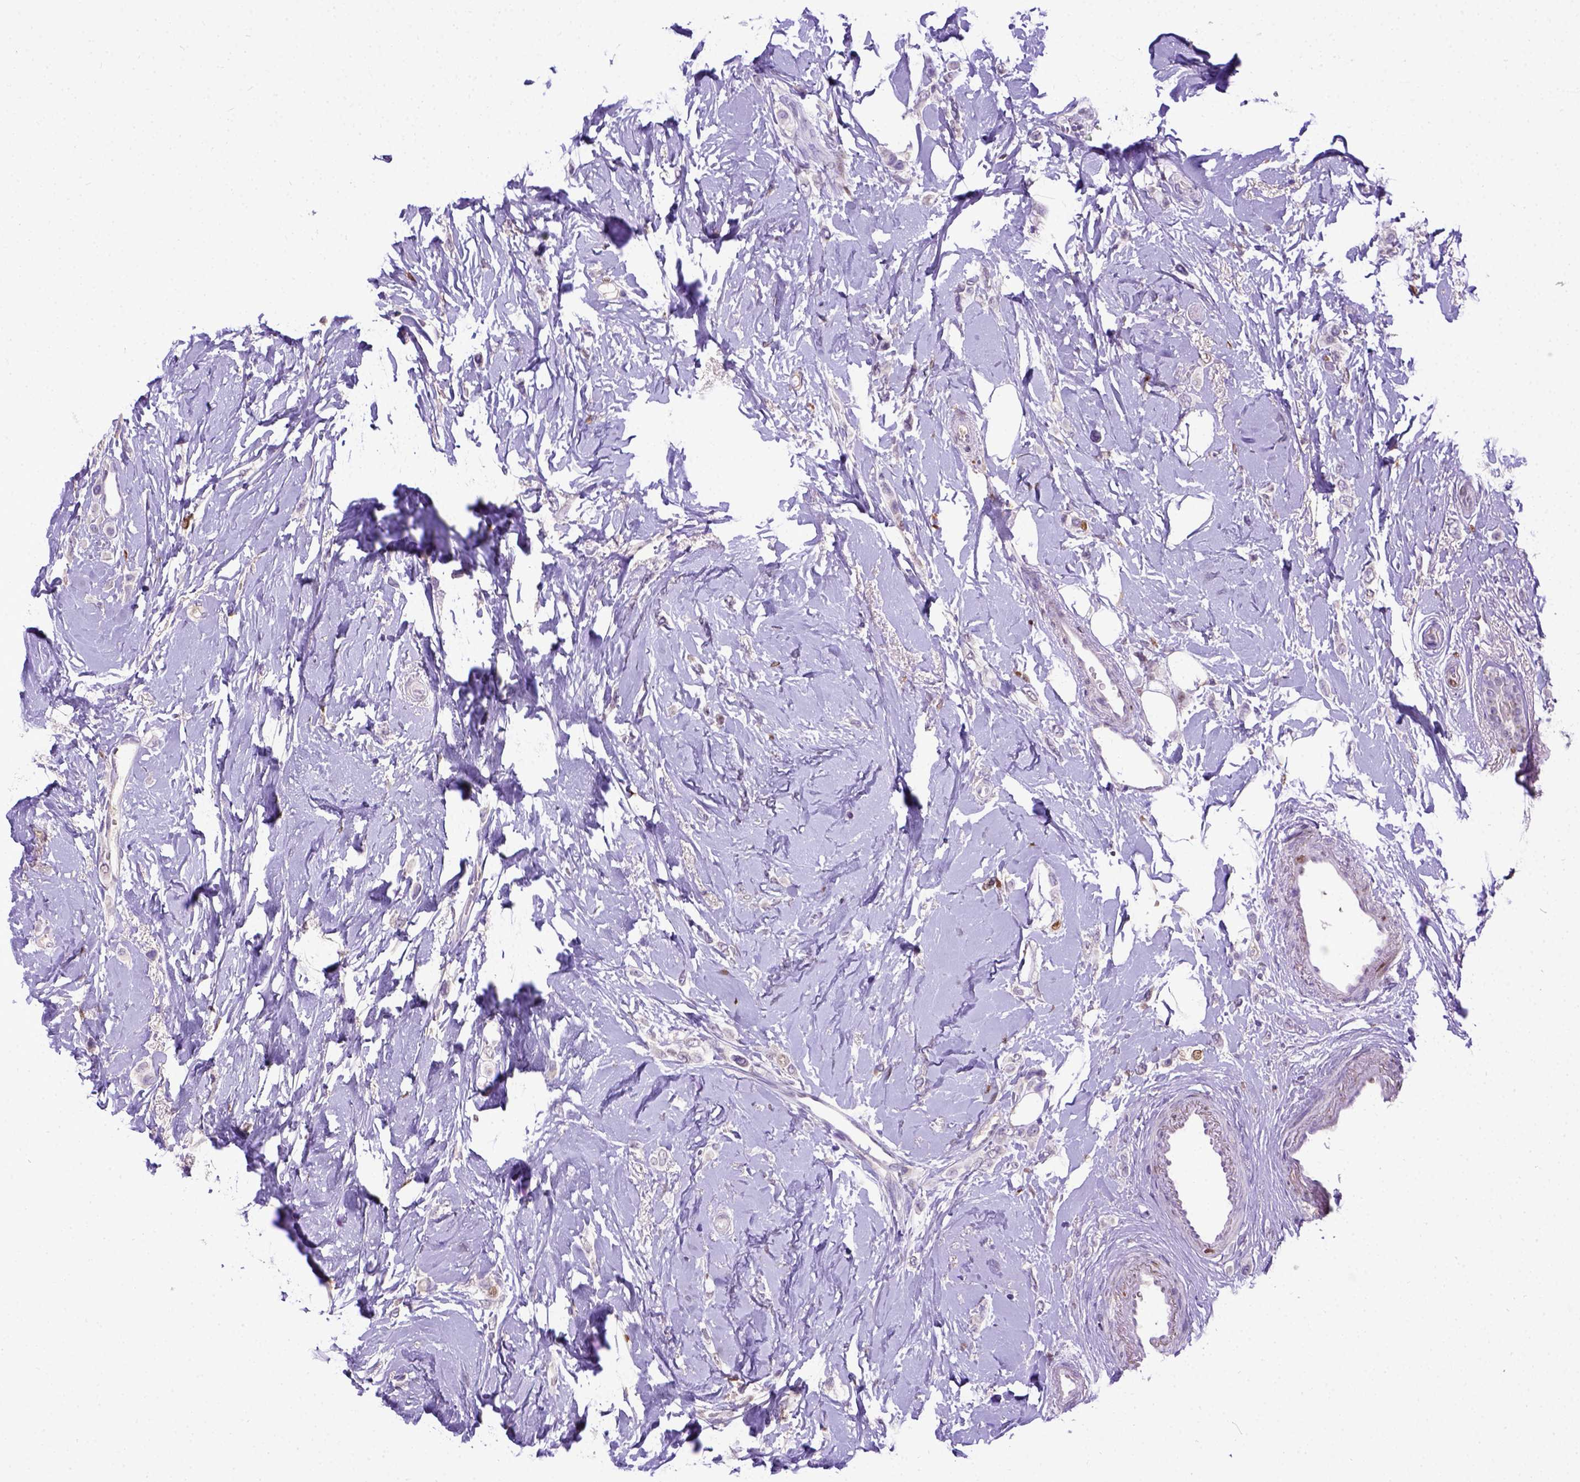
{"staining": {"intensity": "negative", "quantity": "none", "location": "none"}, "tissue": "breast cancer", "cell_type": "Tumor cells", "image_type": "cancer", "snomed": [{"axis": "morphology", "description": "Lobular carcinoma"}, {"axis": "topography", "description": "Breast"}], "caption": "A high-resolution micrograph shows immunohistochemistry (IHC) staining of breast cancer, which shows no significant positivity in tumor cells. (IHC, brightfield microscopy, high magnification).", "gene": "CDKN1A", "patient": {"sex": "female", "age": 66}}